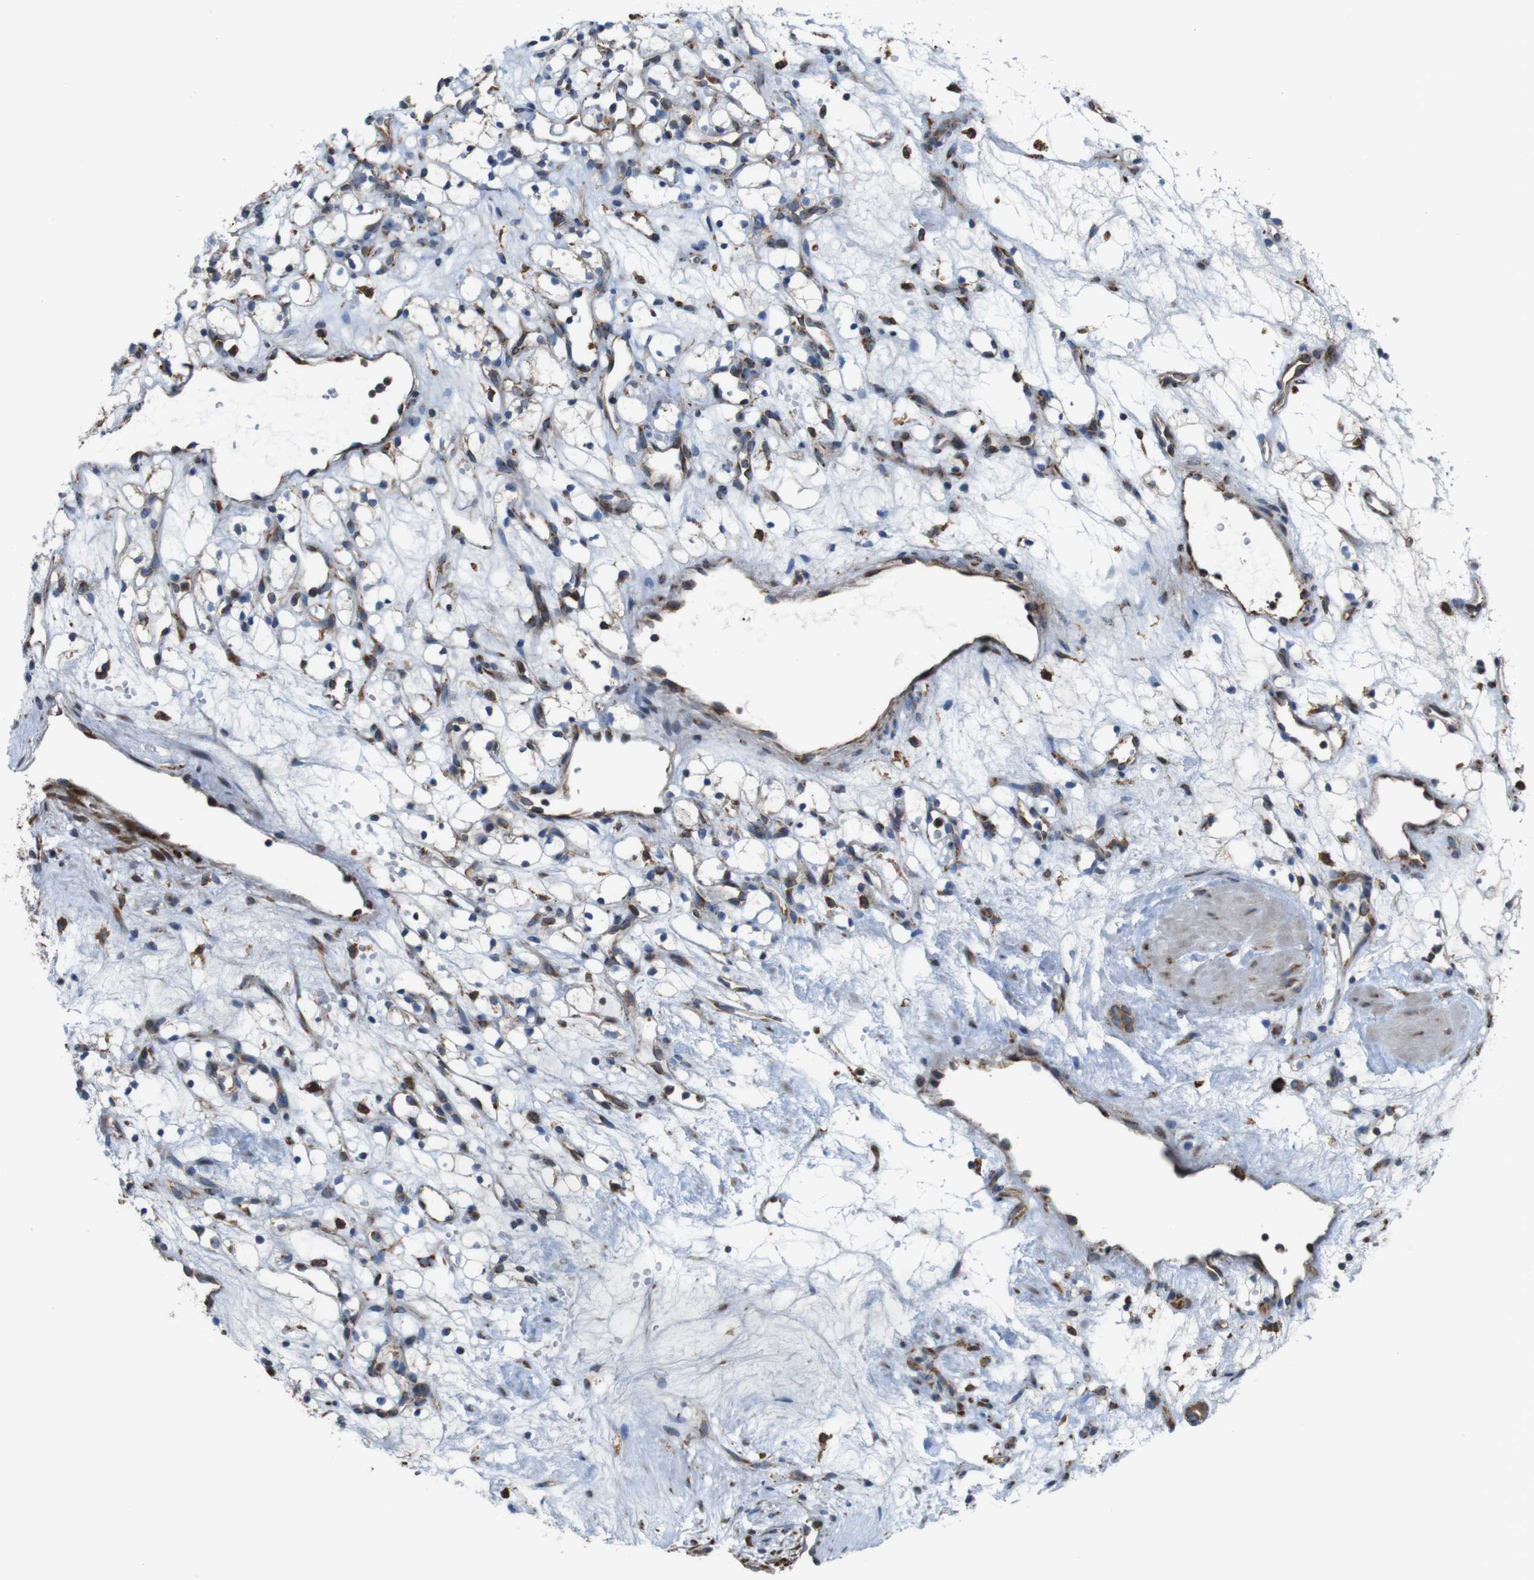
{"staining": {"intensity": "negative", "quantity": "none", "location": "none"}, "tissue": "renal cancer", "cell_type": "Tumor cells", "image_type": "cancer", "snomed": [{"axis": "morphology", "description": "Adenocarcinoma, NOS"}, {"axis": "topography", "description": "Kidney"}], "caption": "High power microscopy image of an immunohistochemistry (IHC) photomicrograph of renal cancer (adenocarcinoma), revealing no significant staining in tumor cells.", "gene": "UGGT1", "patient": {"sex": "female", "age": 60}}